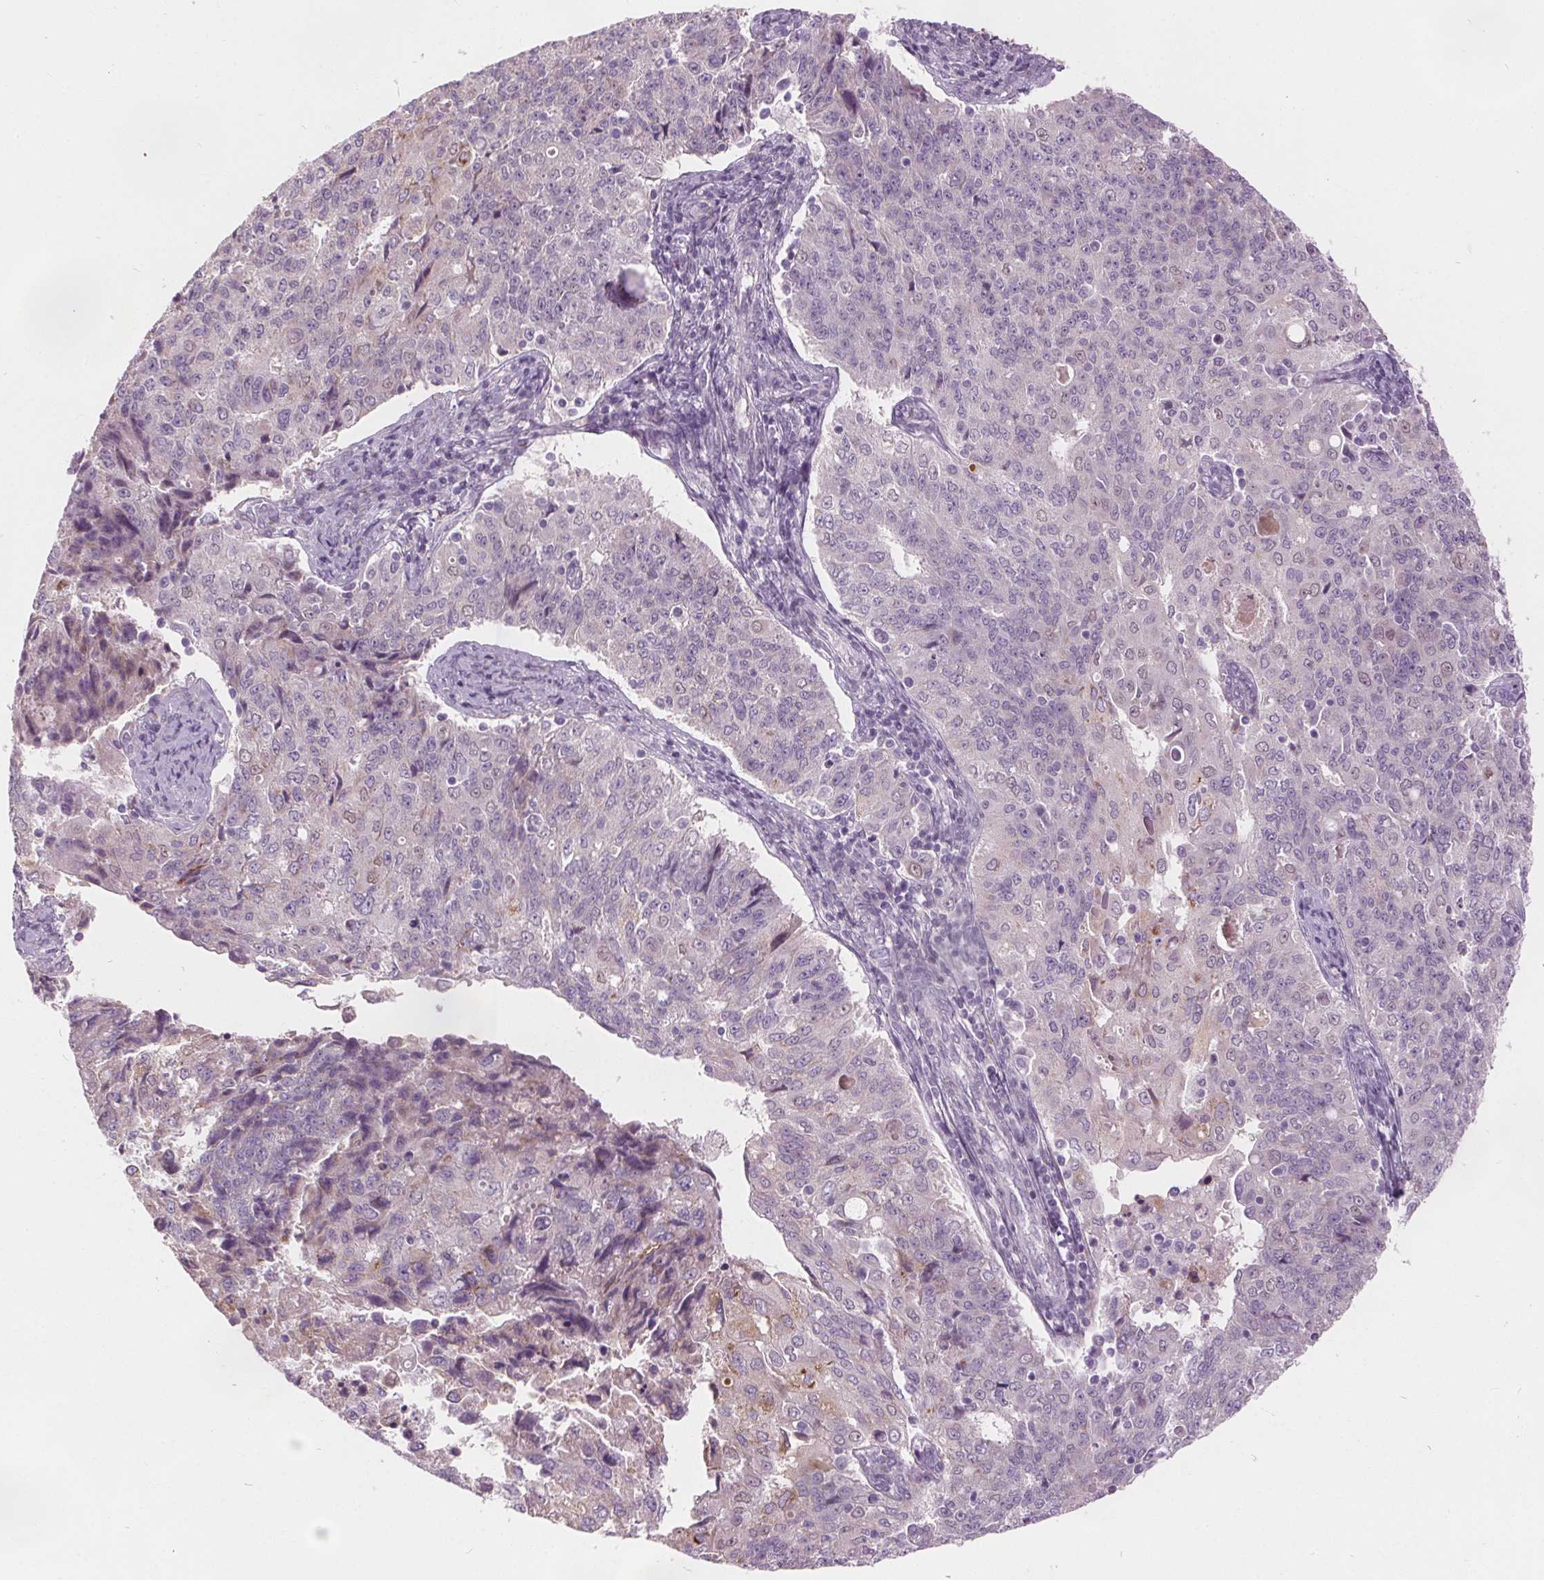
{"staining": {"intensity": "negative", "quantity": "none", "location": "none"}, "tissue": "endometrial cancer", "cell_type": "Tumor cells", "image_type": "cancer", "snomed": [{"axis": "morphology", "description": "Adenocarcinoma, NOS"}, {"axis": "topography", "description": "Endometrium"}], "caption": "Immunohistochemistry (IHC) photomicrograph of endometrial adenocarcinoma stained for a protein (brown), which shows no expression in tumor cells. (DAB IHC with hematoxylin counter stain).", "gene": "ACOX2", "patient": {"sex": "female", "age": 43}}